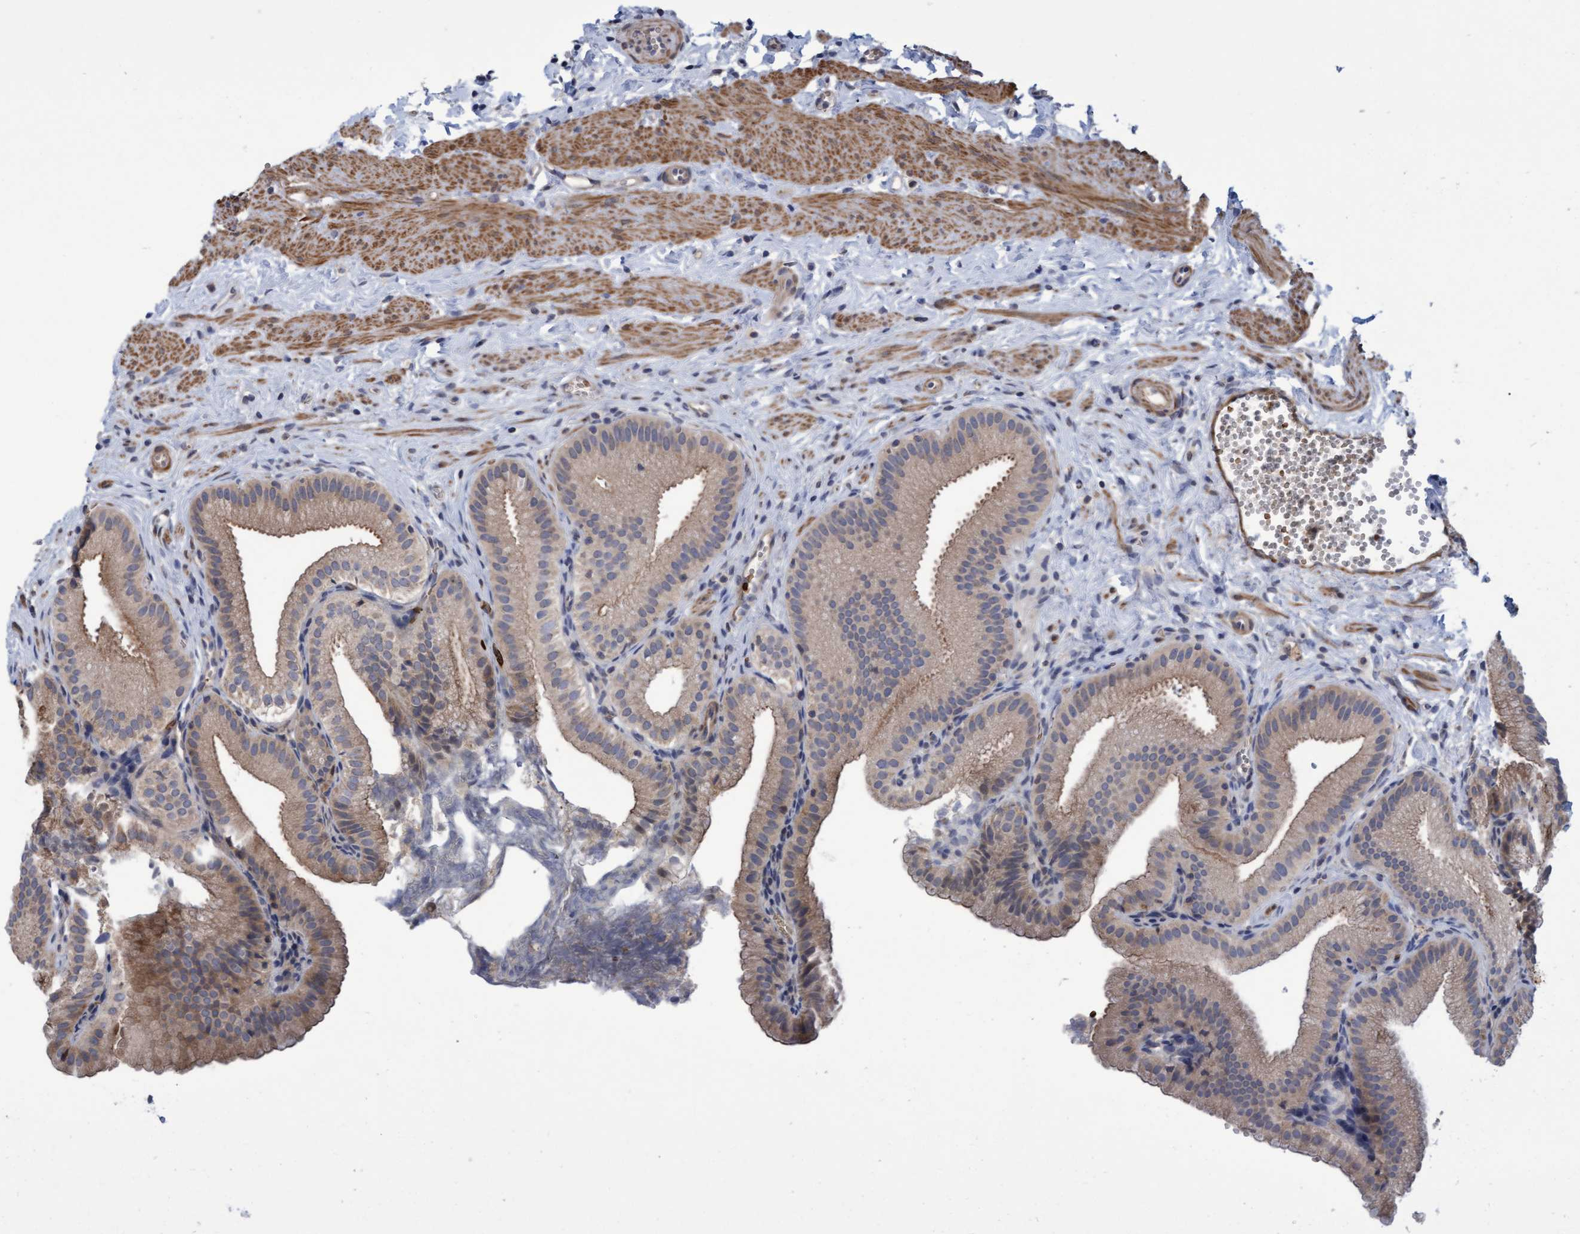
{"staining": {"intensity": "weak", "quantity": ">75%", "location": "cytoplasmic/membranous"}, "tissue": "gallbladder", "cell_type": "Glandular cells", "image_type": "normal", "snomed": [{"axis": "morphology", "description": "Normal tissue, NOS"}, {"axis": "topography", "description": "Gallbladder"}], "caption": "Gallbladder stained with DAB IHC reveals low levels of weak cytoplasmic/membranous positivity in approximately >75% of glandular cells.", "gene": "NAA15", "patient": {"sex": "male", "age": 38}}